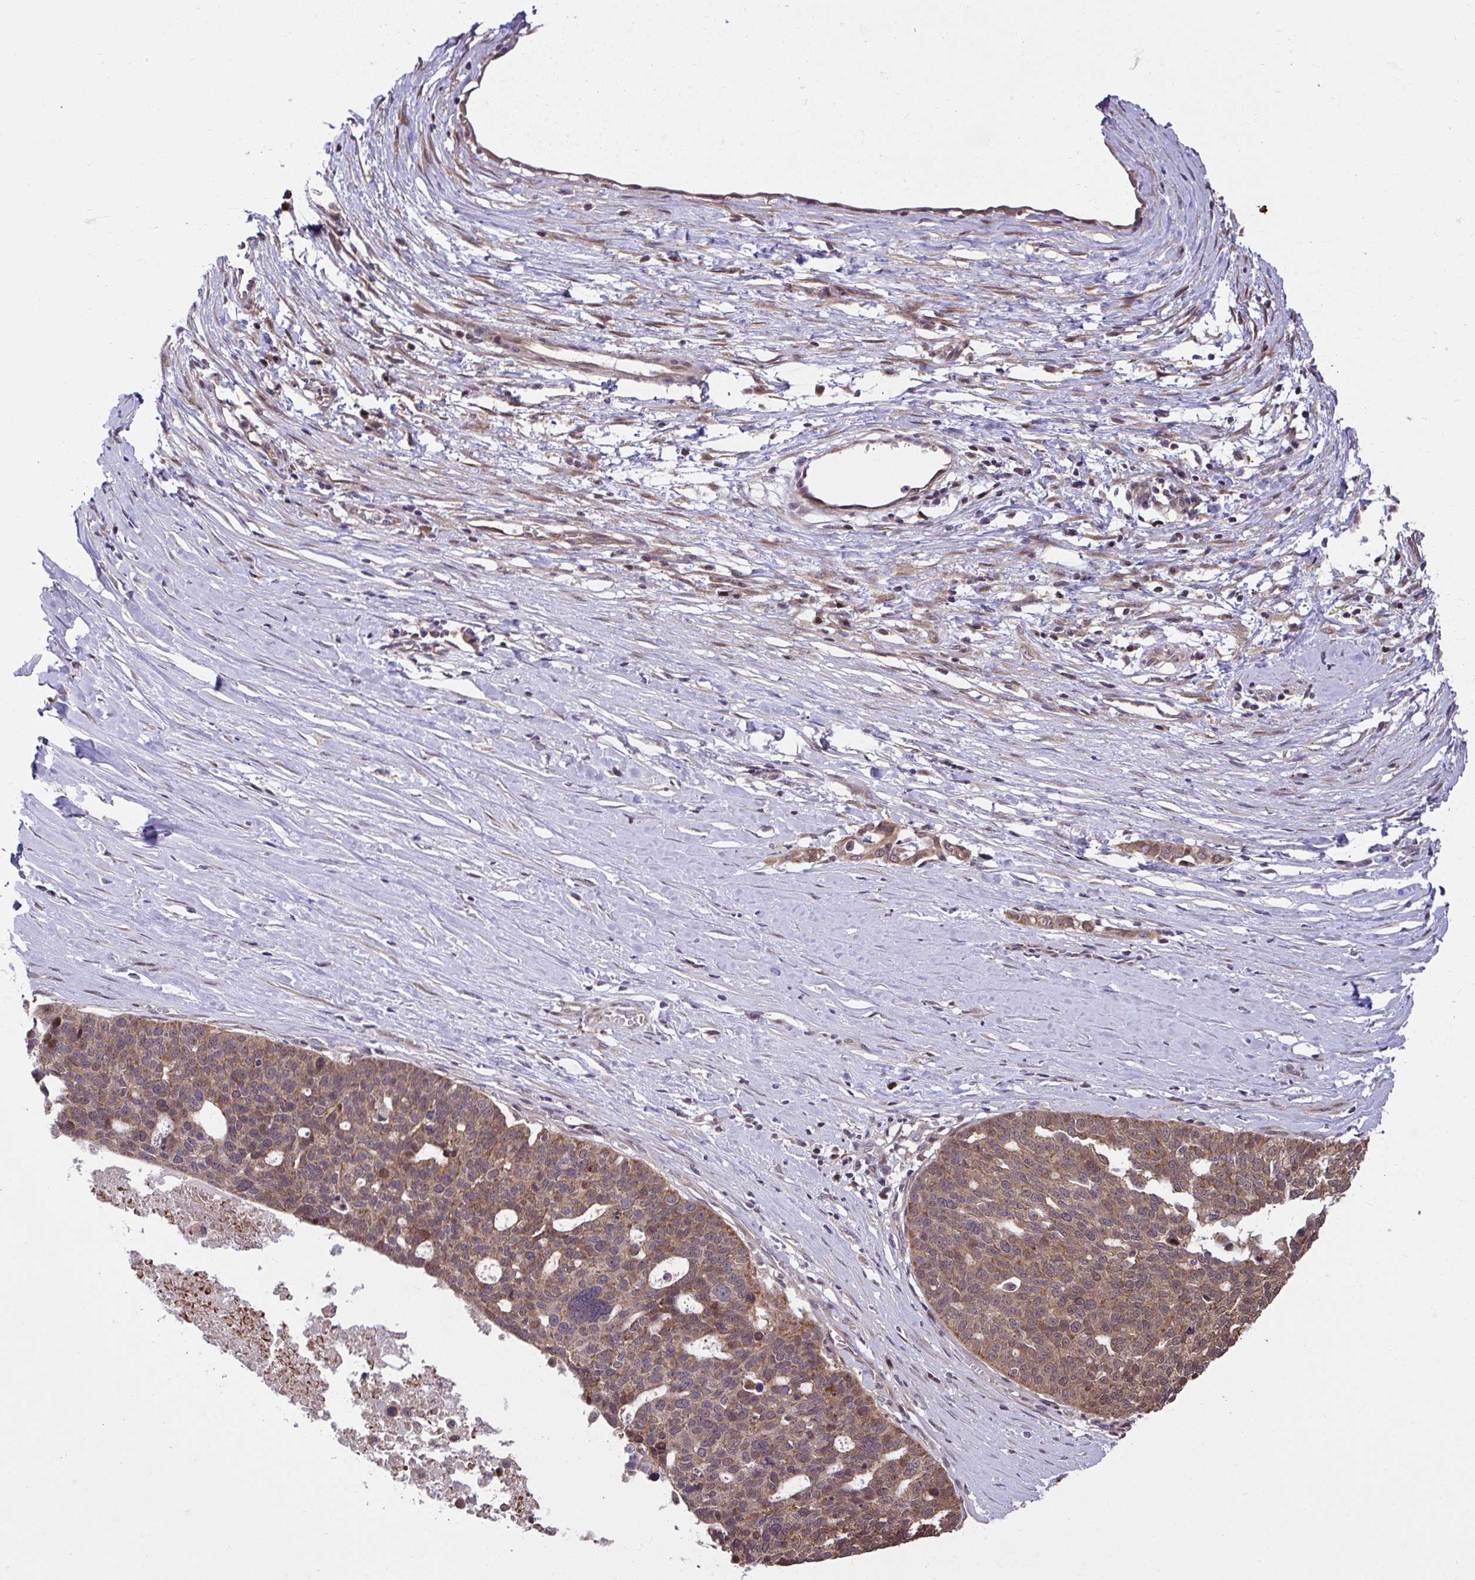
{"staining": {"intensity": "moderate", "quantity": ">75%", "location": "cytoplasmic/membranous,nuclear"}, "tissue": "ovarian cancer", "cell_type": "Tumor cells", "image_type": "cancer", "snomed": [{"axis": "morphology", "description": "Cystadenocarcinoma, serous, NOS"}, {"axis": "topography", "description": "Ovary"}], "caption": "Ovarian cancer (serous cystadenocarcinoma) stained for a protein reveals moderate cytoplasmic/membranous and nuclear positivity in tumor cells.", "gene": "RDH14", "patient": {"sex": "female", "age": 59}}